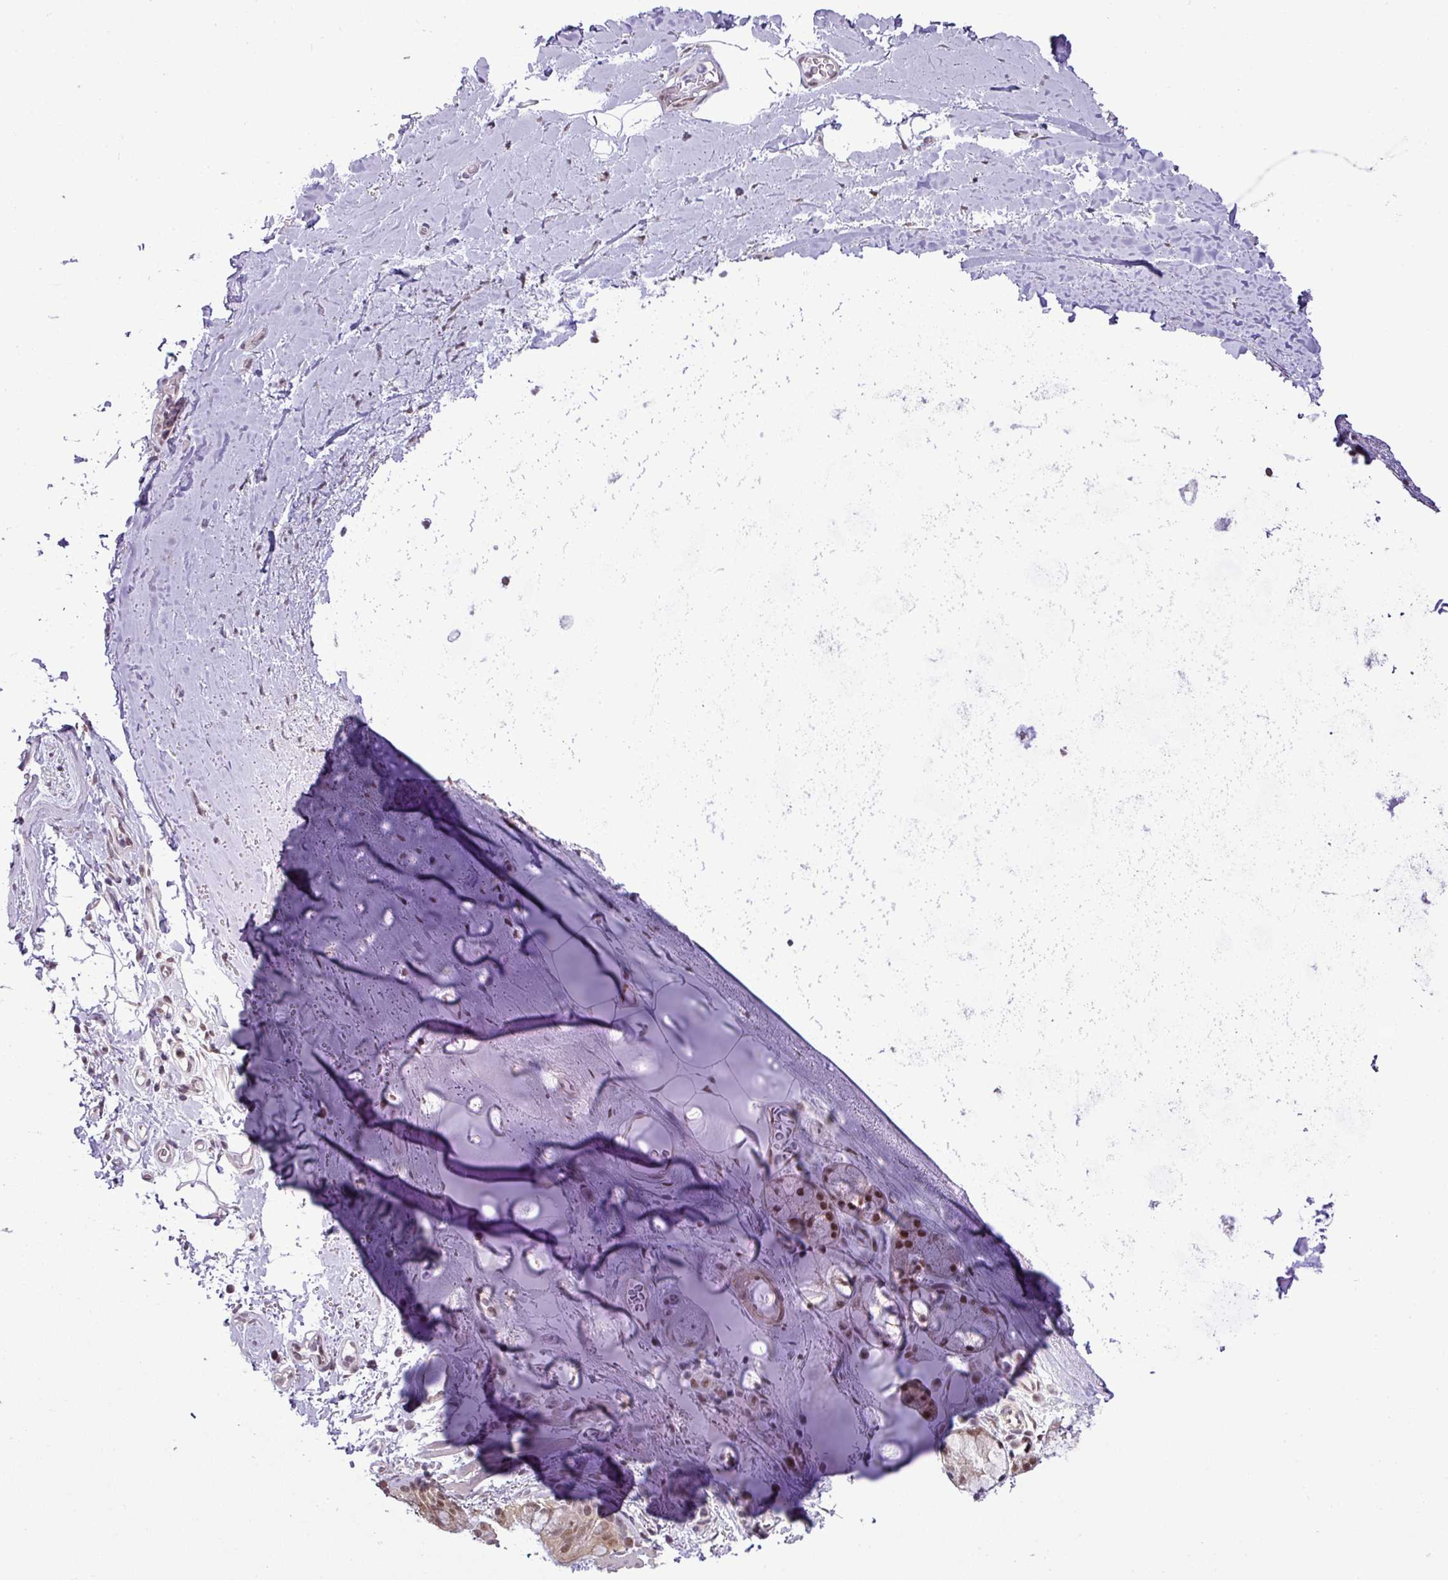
{"staining": {"intensity": "negative", "quantity": "none", "location": "none"}, "tissue": "soft tissue", "cell_type": "Chondrocytes", "image_type": "normal", "snomed": [{"axis": "morphology", "description": "Normal tissue, NOS"}, {"axis": "topography", "description": "Cartilage tissue"}, {"axis": "topography", "description": "Bronchus"}], "caption": "A high-resolution image shows immunohistochemistry staining of benign soft tissue, which exhibits no significant staining in chondrocytes. (DAB (3,3'-diaminobenzidine) IHC, high magnification).", "gene": "ZNF217", "patient": {"sex": "female", "age": 72}}